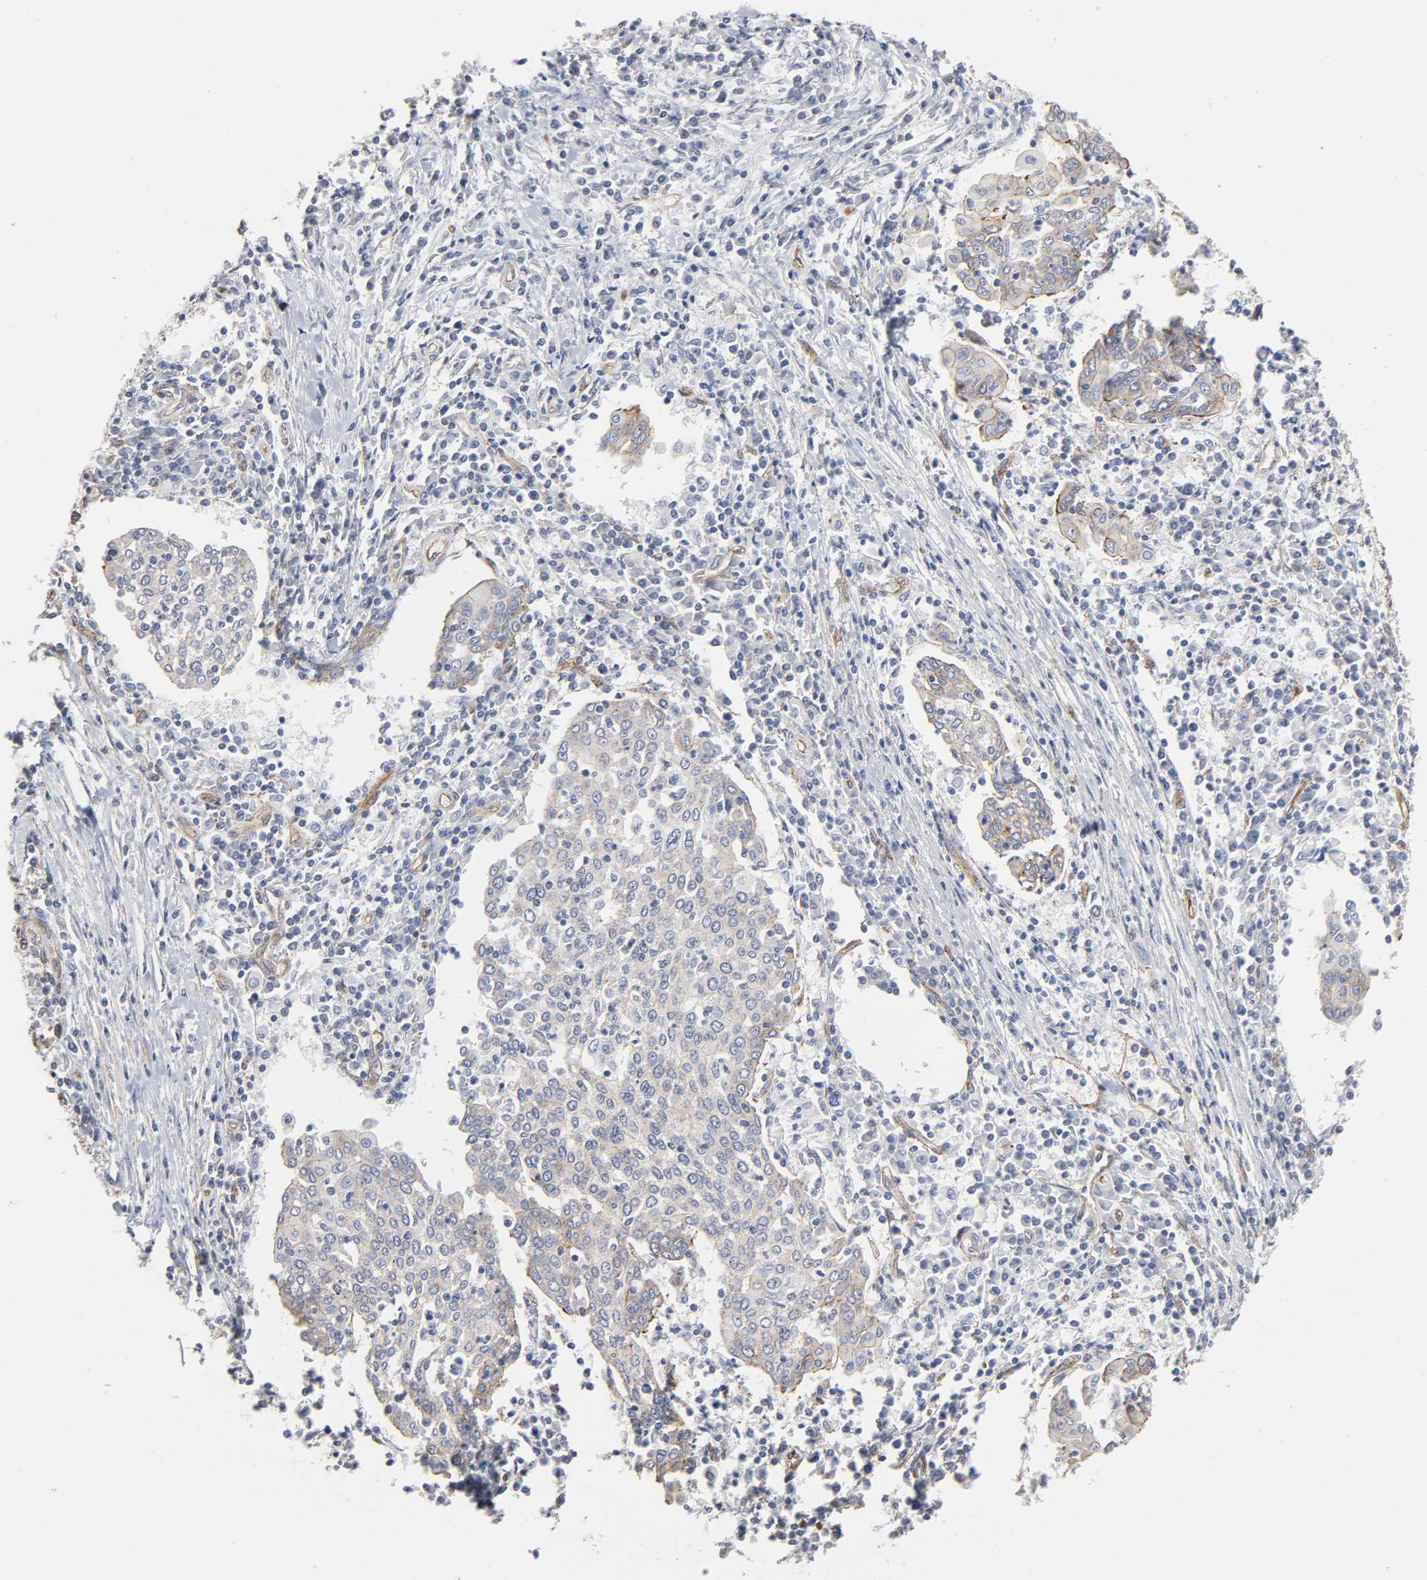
{"staining": {"intensity": "weak", "quantity": "<25%", "location": "cytoplasmic/membranous"}, "tissue": "cervical cancer", "cell_type": "Tumor cells", "image_type": "cancer", "snomed": [{"axis": "morphology", "description": "Squamous cell carcinoma, NOS"}, {"axis": "topography", "description": "Cervix"}], "caption": "Micrograph shows no significant protein expression in tumor cells of cervical squamous cell carcinoma.", "gene": "SPTAN1", "patient": {"sex": "female", "age": 40}}